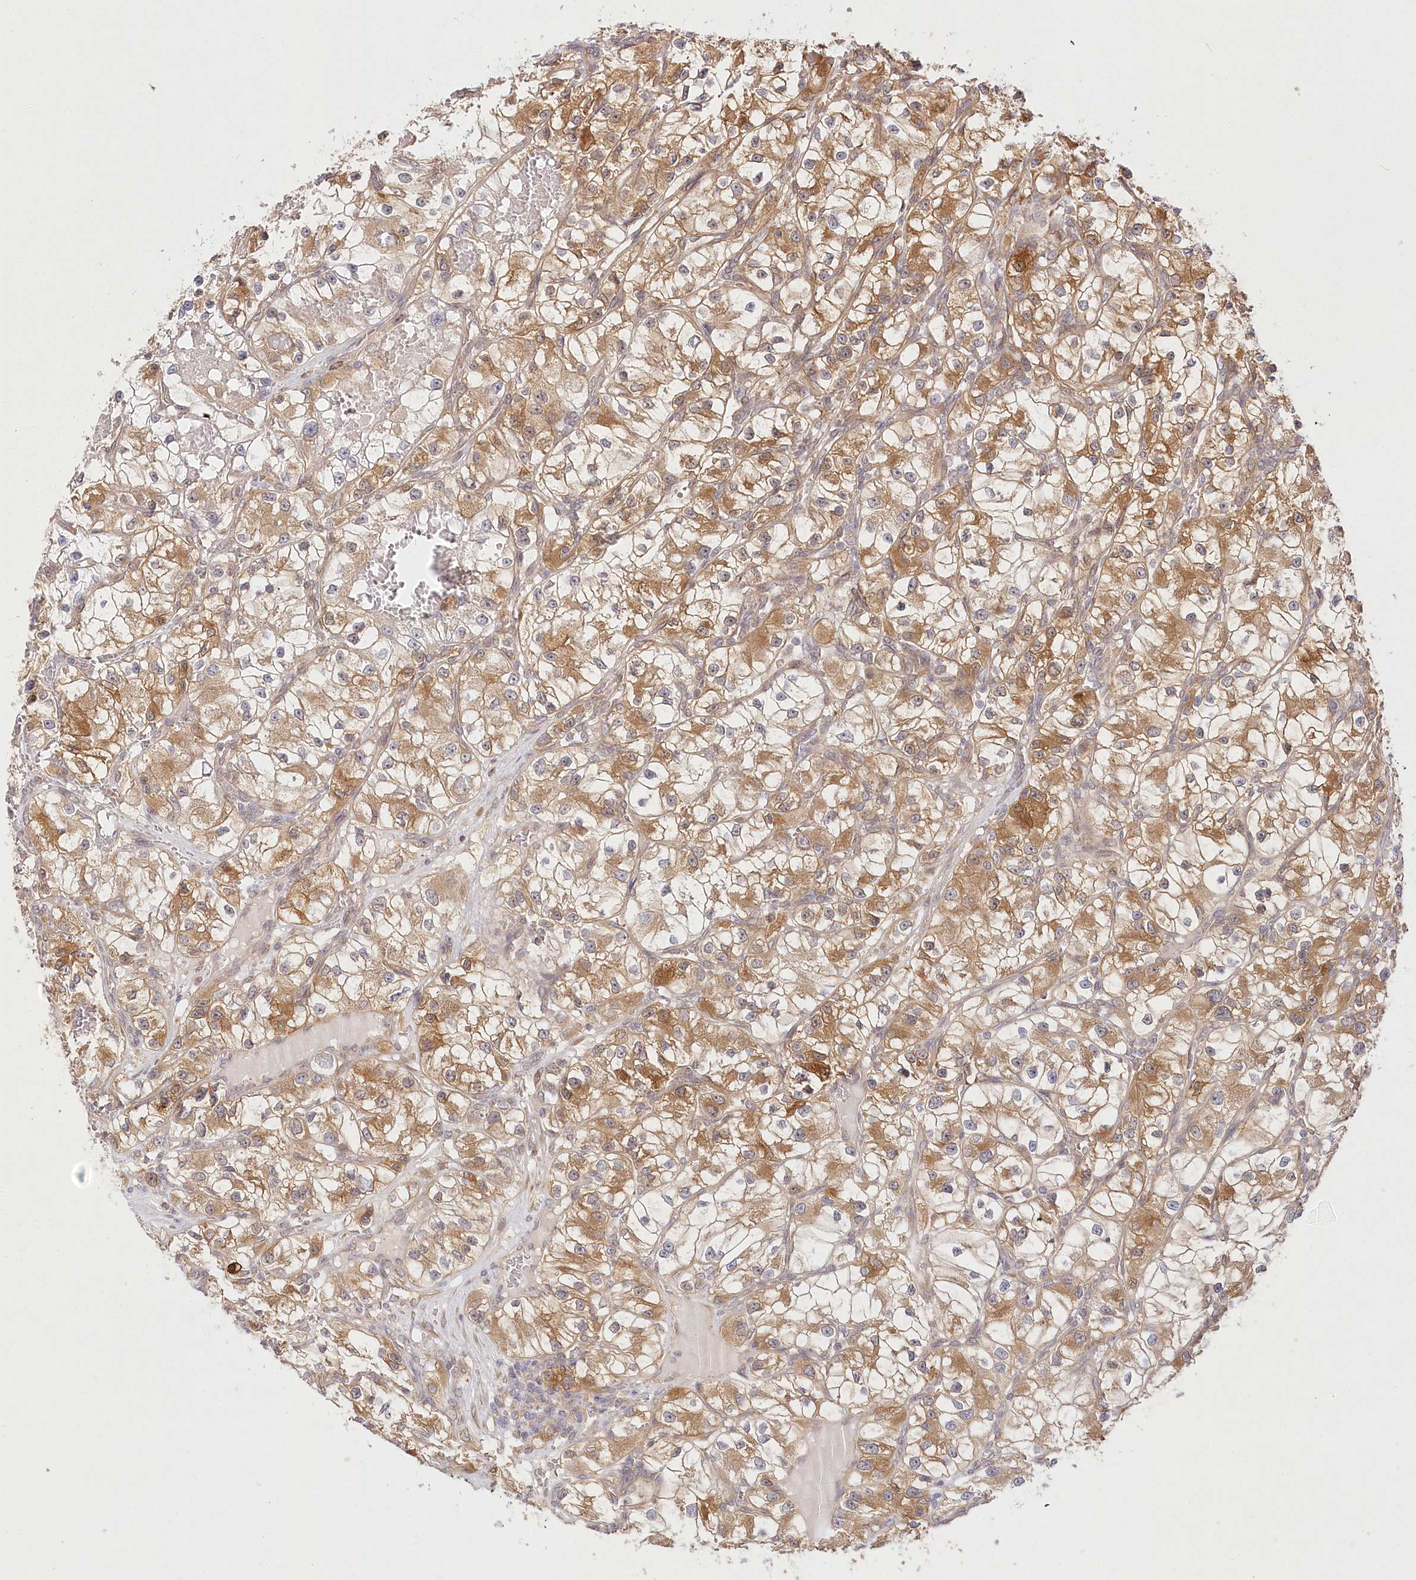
{"staining": {"intensity": "moderate", "quantity": ">75%", "location": "cytoplasmic/membranous"}, "tissue": "renal cancer", "cell_type": "Tumor cells", "image_type": "cancer", "snomed": [{"axis": "morphology", "description": "Adenocarcinoma, NOS"}, {"axis": "topography", "description": "Kidney"}], "caption": "The immunohistochemical stain shows moderate cytoplasmic/membranous expression in tumor cells of adenocarcinoma (renal) tissue. (DAB (3,3'-diaminobenzidine) IHC, brown staining for protein, blue staining for nuclei).", "gene": "INPP4B", "patient": {"sex": "female", "age": 57}}